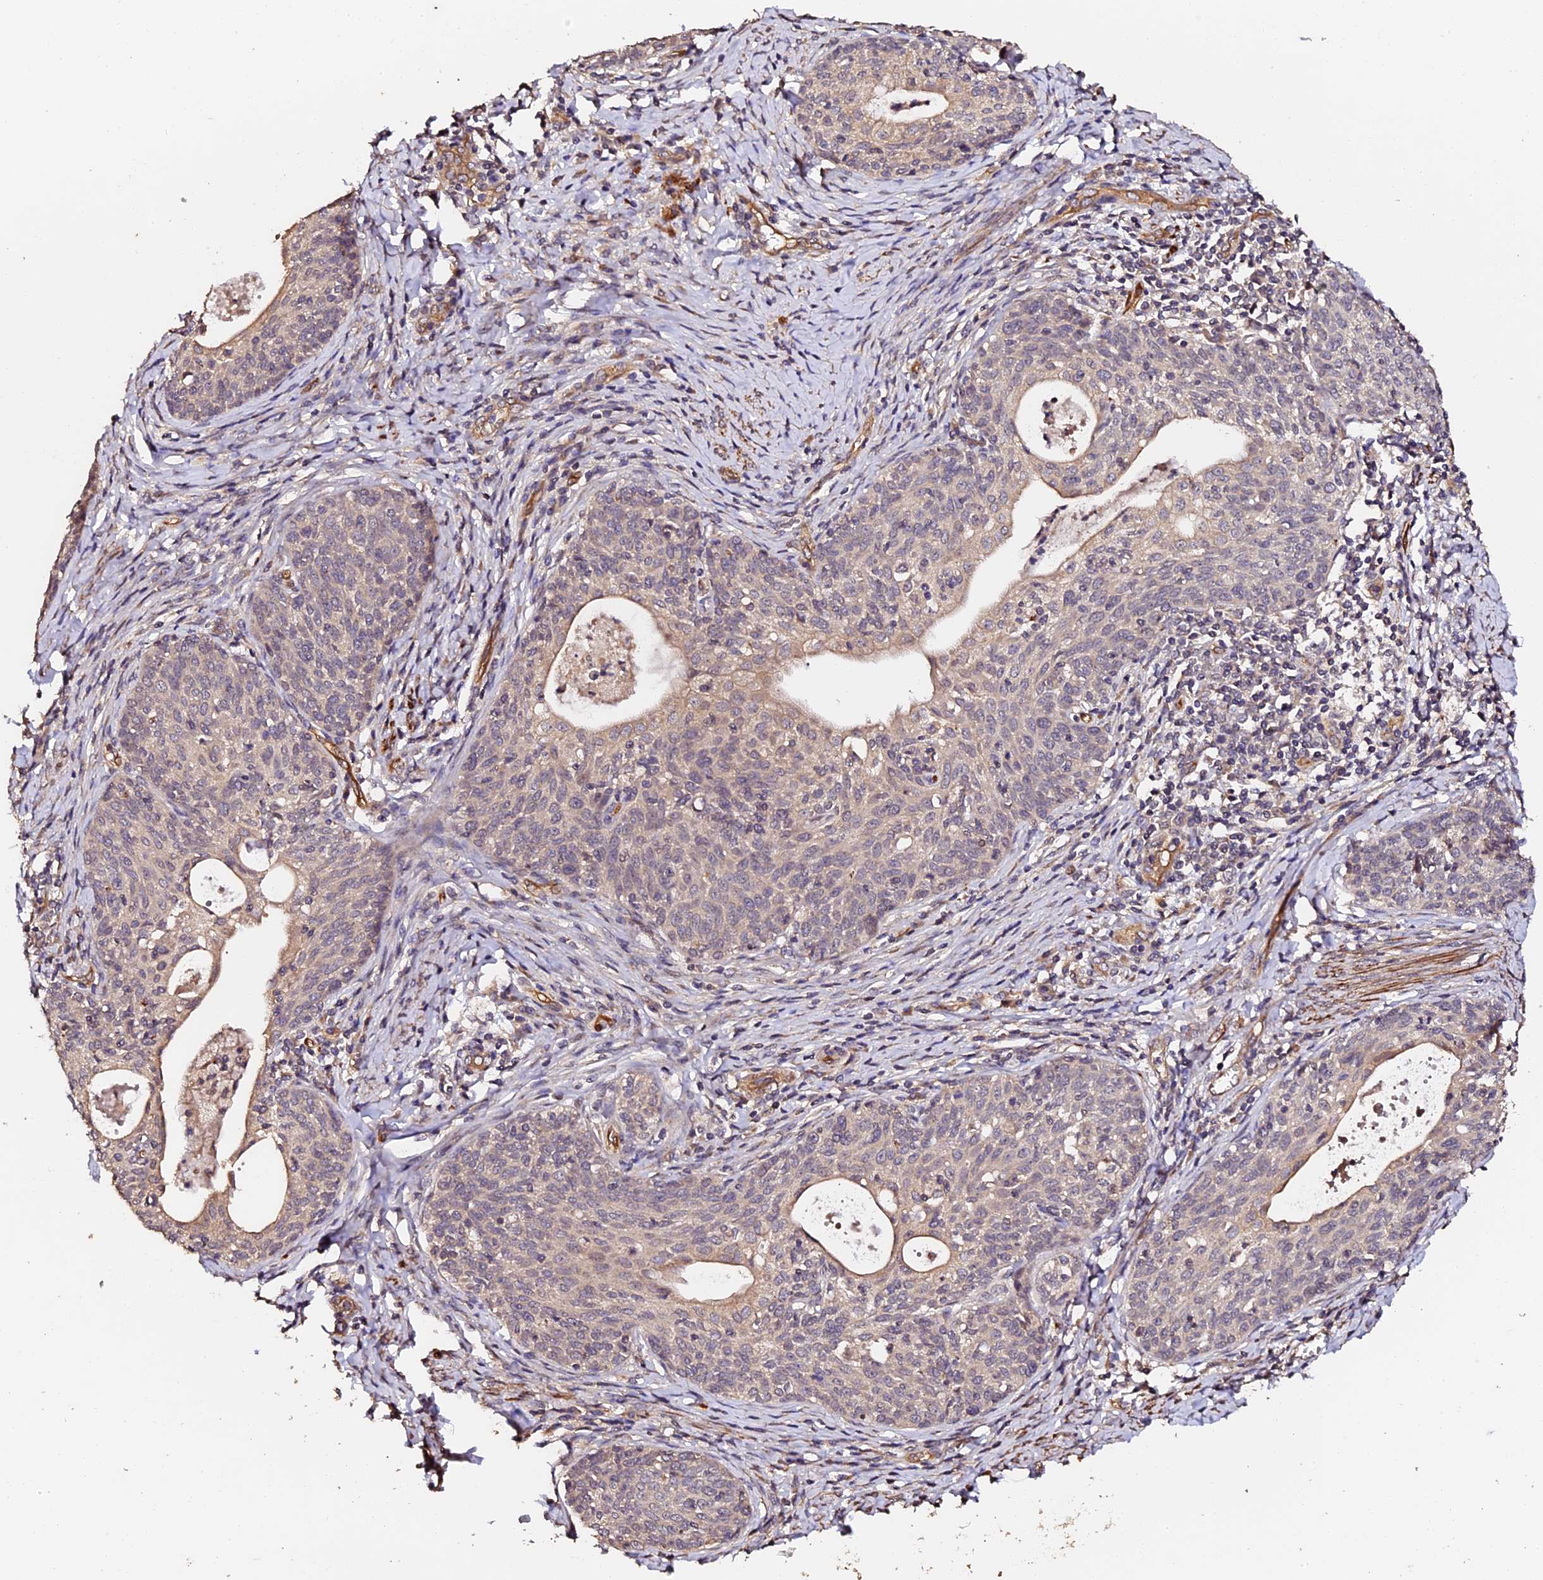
{"staining": {"intensity": "weak", "quantity": "25%-75%", "location": "cytoplasmic/membranous"}, "tissue": "cervical cancer", "cell_type": "Tumor cells", "image_type": "cancer", "snomed": [{"axis": "morphology", "description": "Squamous cell carcinoma, NOS"}, {"axis": "topography", "description": "Cervix"}], "caption": "The micrograph shows immunohistochemical staining of cervical squamous cell carcinoma. There is weak cytoplasmic/membranous positivity is seen in about 25%-75% of tumor cells.", "gene": "TDO2", "patient": {"sex": "female", "age": 52}}